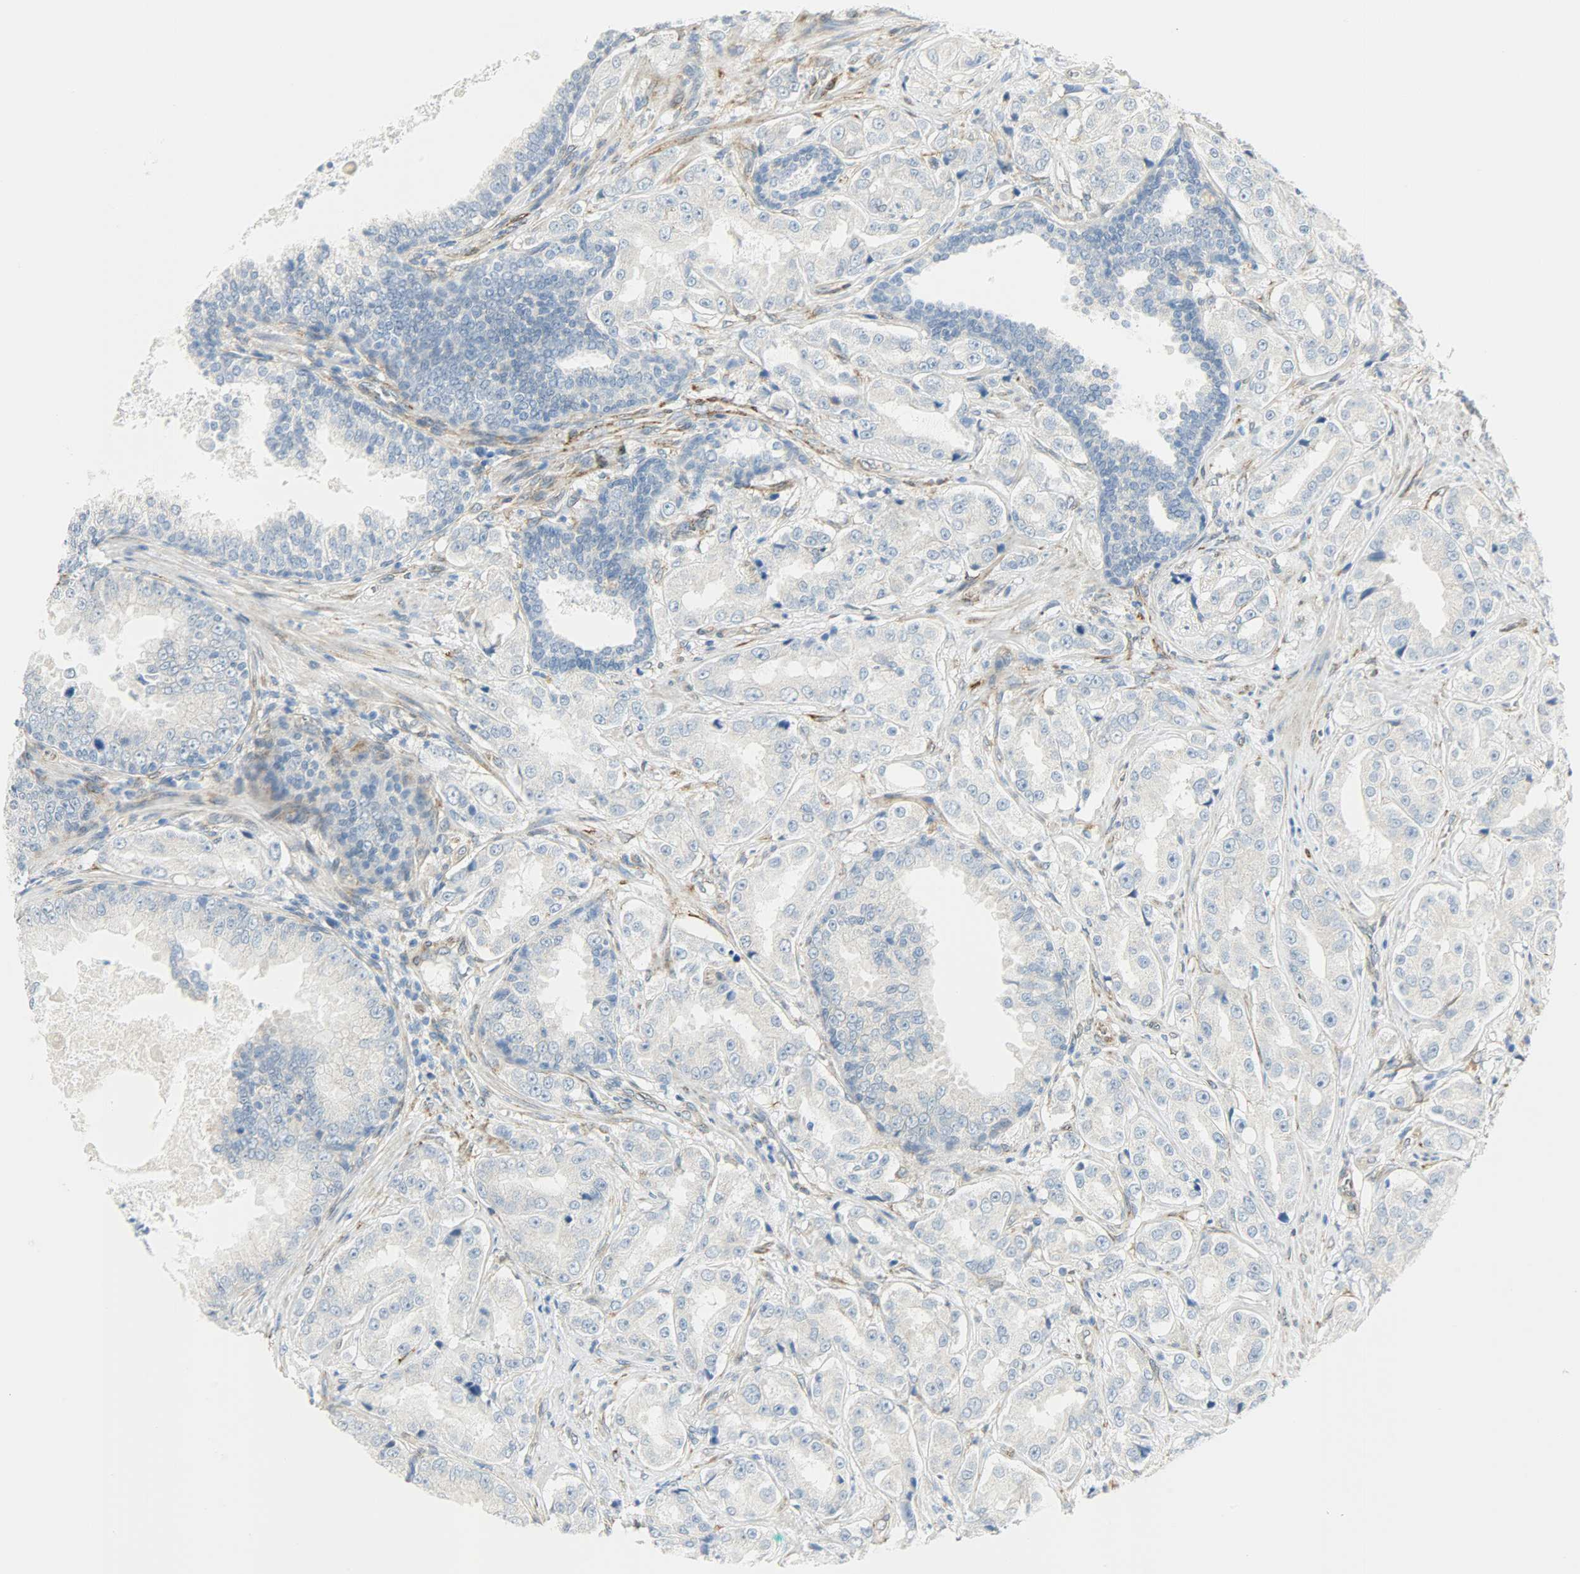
{"staining": {"intensity": "negative", "quantity": "none", "location": "none"}, "tissue": "prostate cancer", "cell_type": "Tumor cells", "image_type": "cancer", "snomed": [{"axis": "morphology", "description": "Adenocarcinoma, High grade"}, {"axis": "topography", "description": "Prostate"}], "caption": "The photomicrograph displays no significant positivity in tumor cells of prostate high-grade adenocarcinoma.", "gene": "PKD2", "patient": {"sex": "male", "age": 73}}